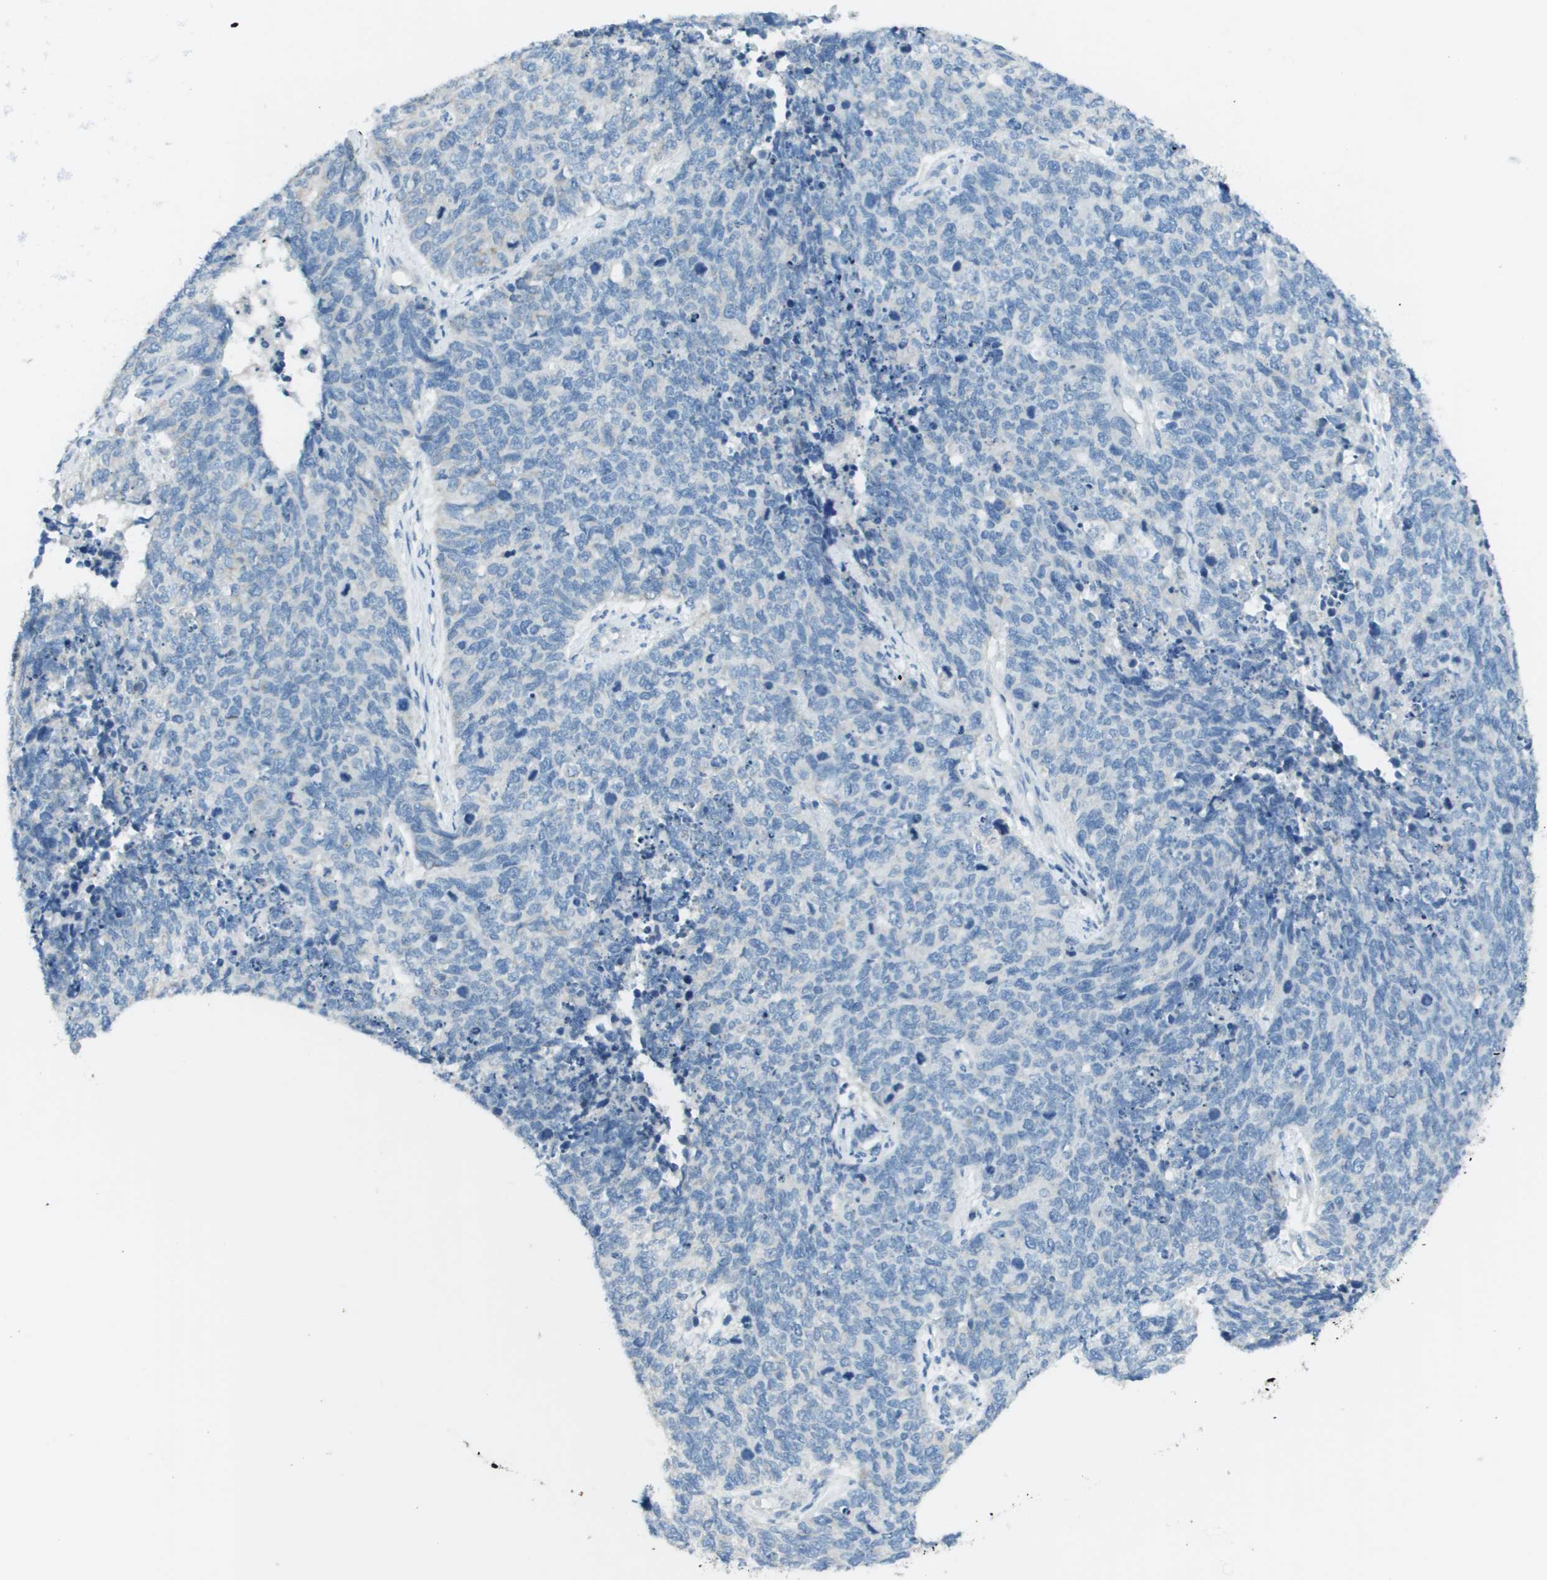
{"staining": {"intensity": "negative", "quantity": "none", "location": "none"}, "tissue": "cervical cancer", "cell_type": "Tumor cells", "image_type": "cancer", "snomed": [{"axis": "morphology", "description": "Squamous cell carcinoma, NOS"}, {"axis": "topography", "description": "Cervix"}], "caption": "Immunohistochemical staining of human cervical cancer (squamous cell carcinoma) displays no significant expression in tumor cells.", "gene": "PTGDR2", "patient": {"sex": "female", "age": 63}}